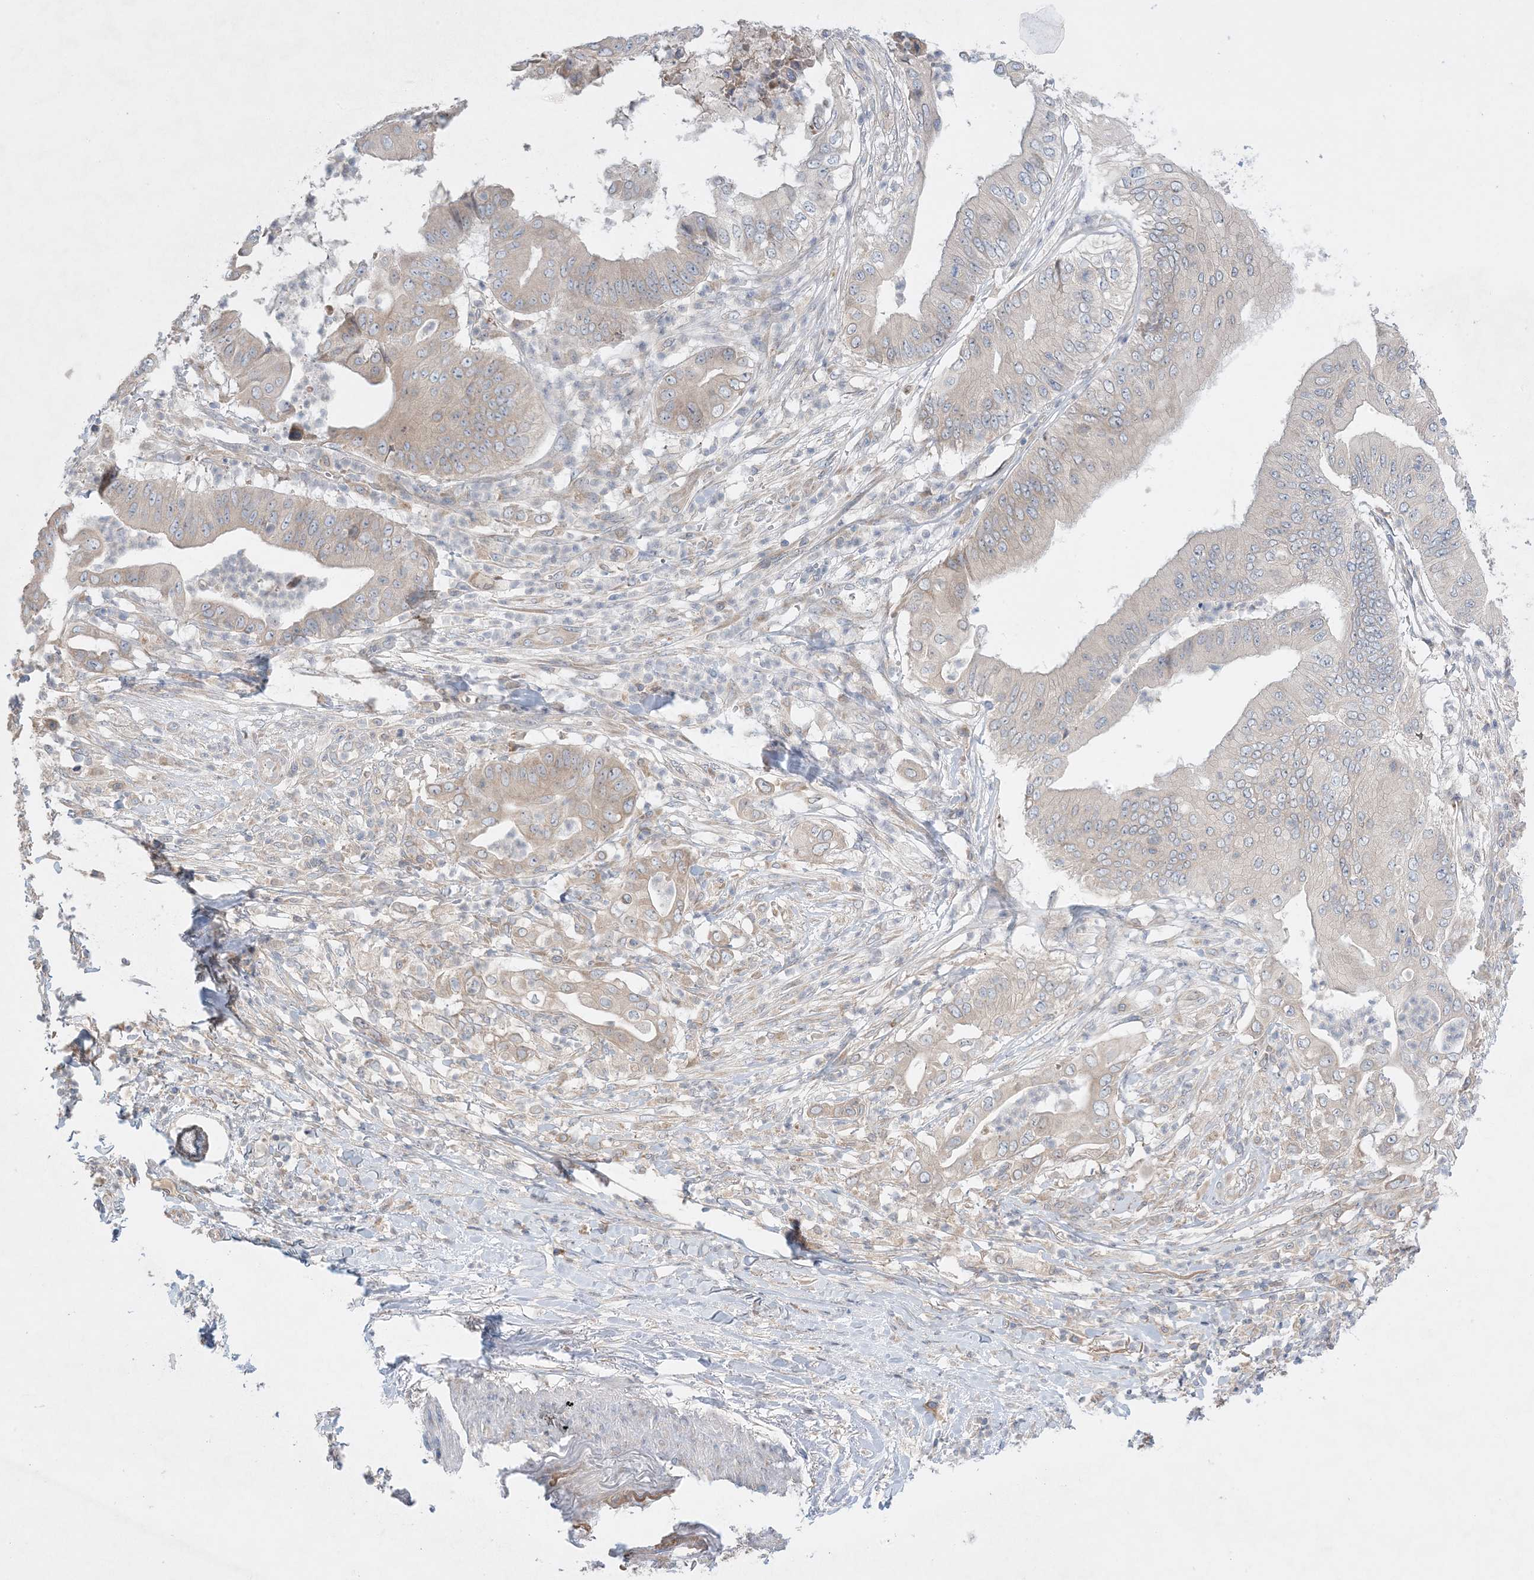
{"staining": {"intensity": "weak", "quantity": "<25%", "location": "cytoplasmic/membranous"}, "tissue": "pancreatic cancer", "cell_type": "Tumor cells", "image_type": "cancer", "snomed": [{"axis": "morphology", "description": "Adenocarcinoma, NOS"}, {"axis": "topography", "description": "Pancreas"}], "caption": "This is a histopathology image of immunohistochemistry staining of pancreatic cancer (adenocarcinoma), which shows no positivity in tumor cells.", "gene": "MMGT1", "patient": {"sex": "female", "age": 77}}